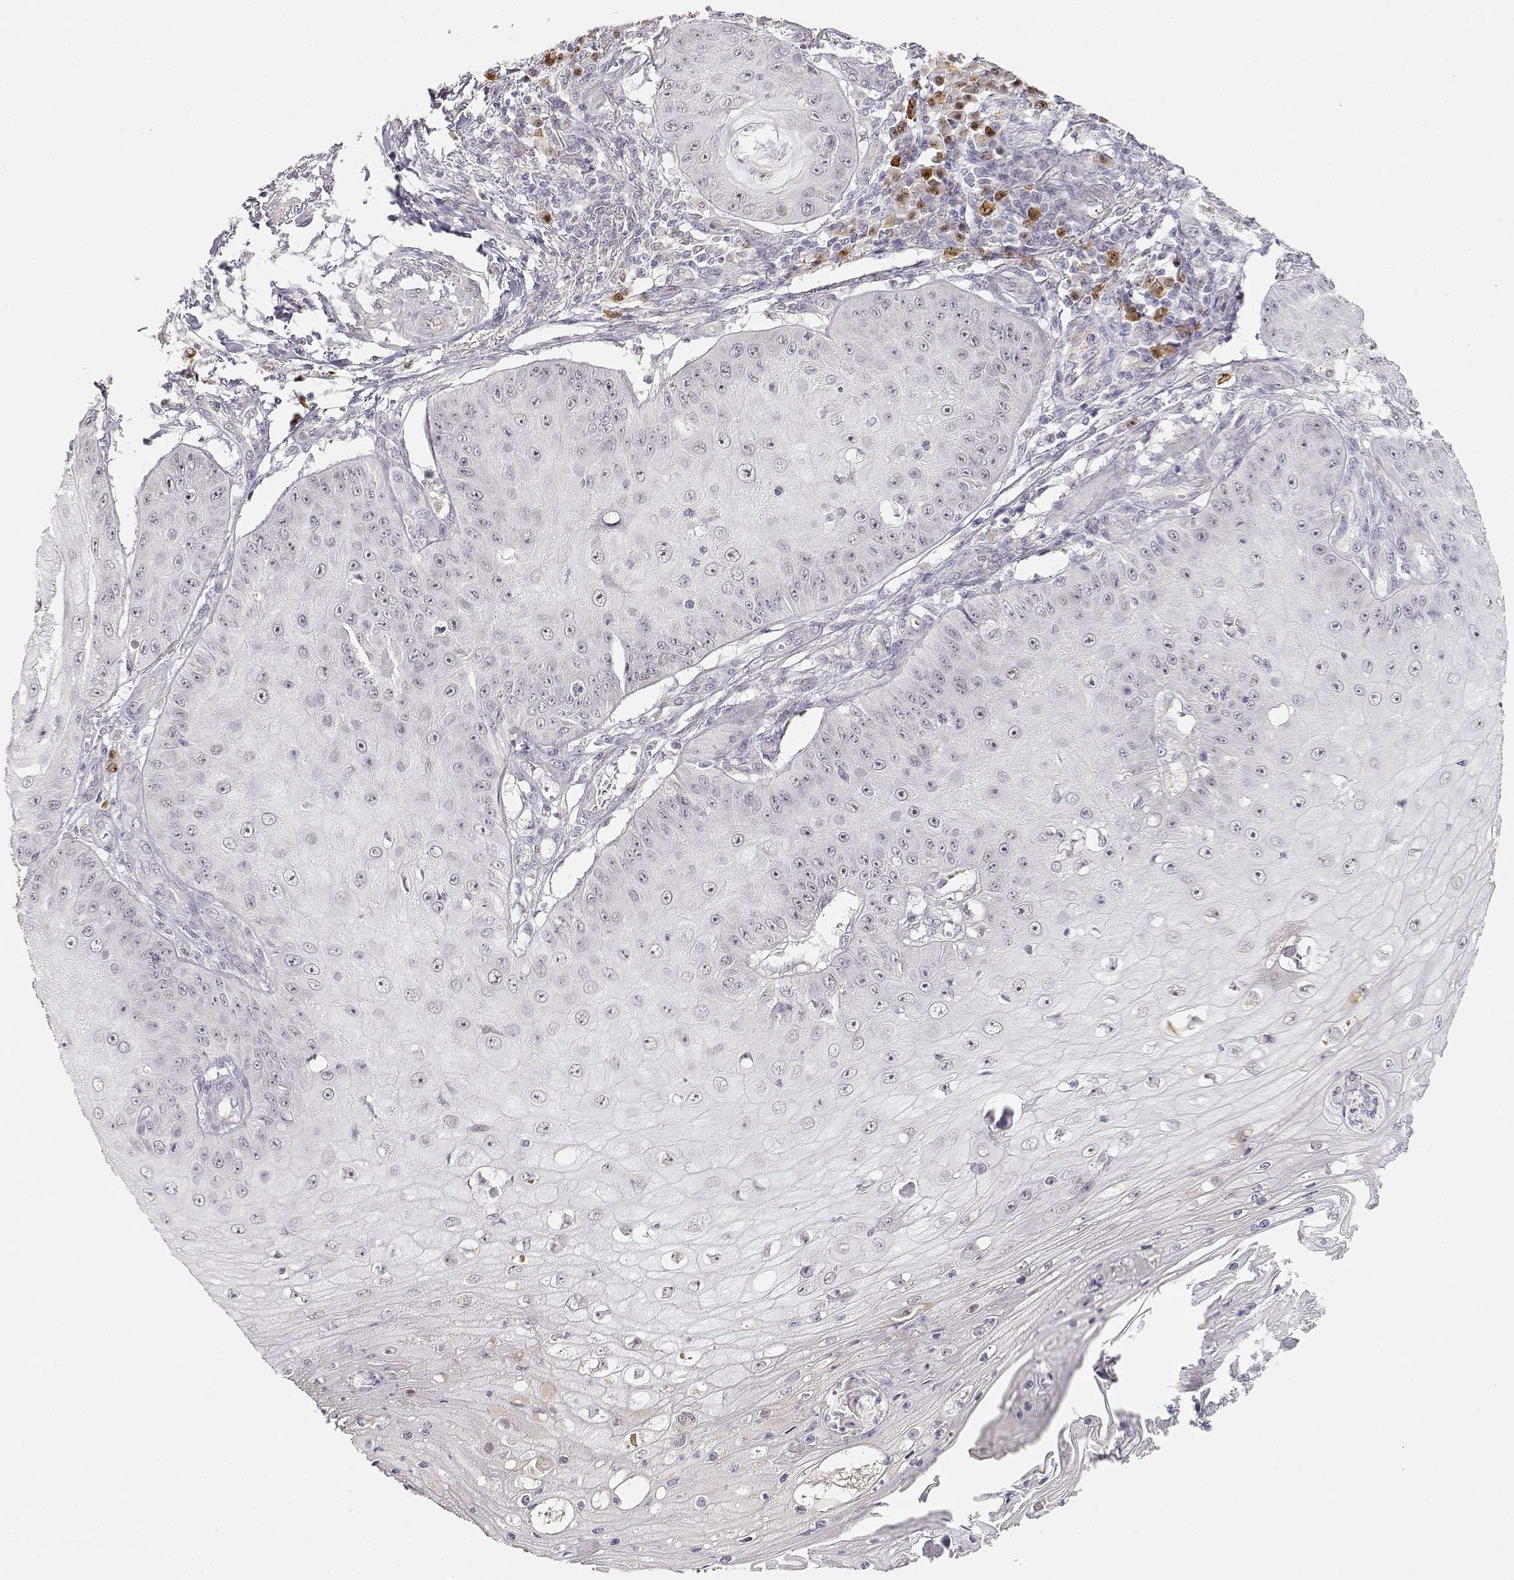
{"staining": {"intensity": "negative", "quantity": "none", "location": "none"}, "tissue": "skin cancer", "cell_type": "Tumor cells", "image_type": "cancer", "snomed": [{"axis": "morphology", "description": "Squamous cell carcinoma, NOS"}, {"axis": "topography", "description": "Skin"}], "caption": "Immunohistochemistry (IHC) micrograph of human skin cancer (squamous cell carcinoma) stained for a protein (brown), which reveals no expression in tumor cells.", "gene": "EAF2", "patient": {"sex": "male", "age": 70}}